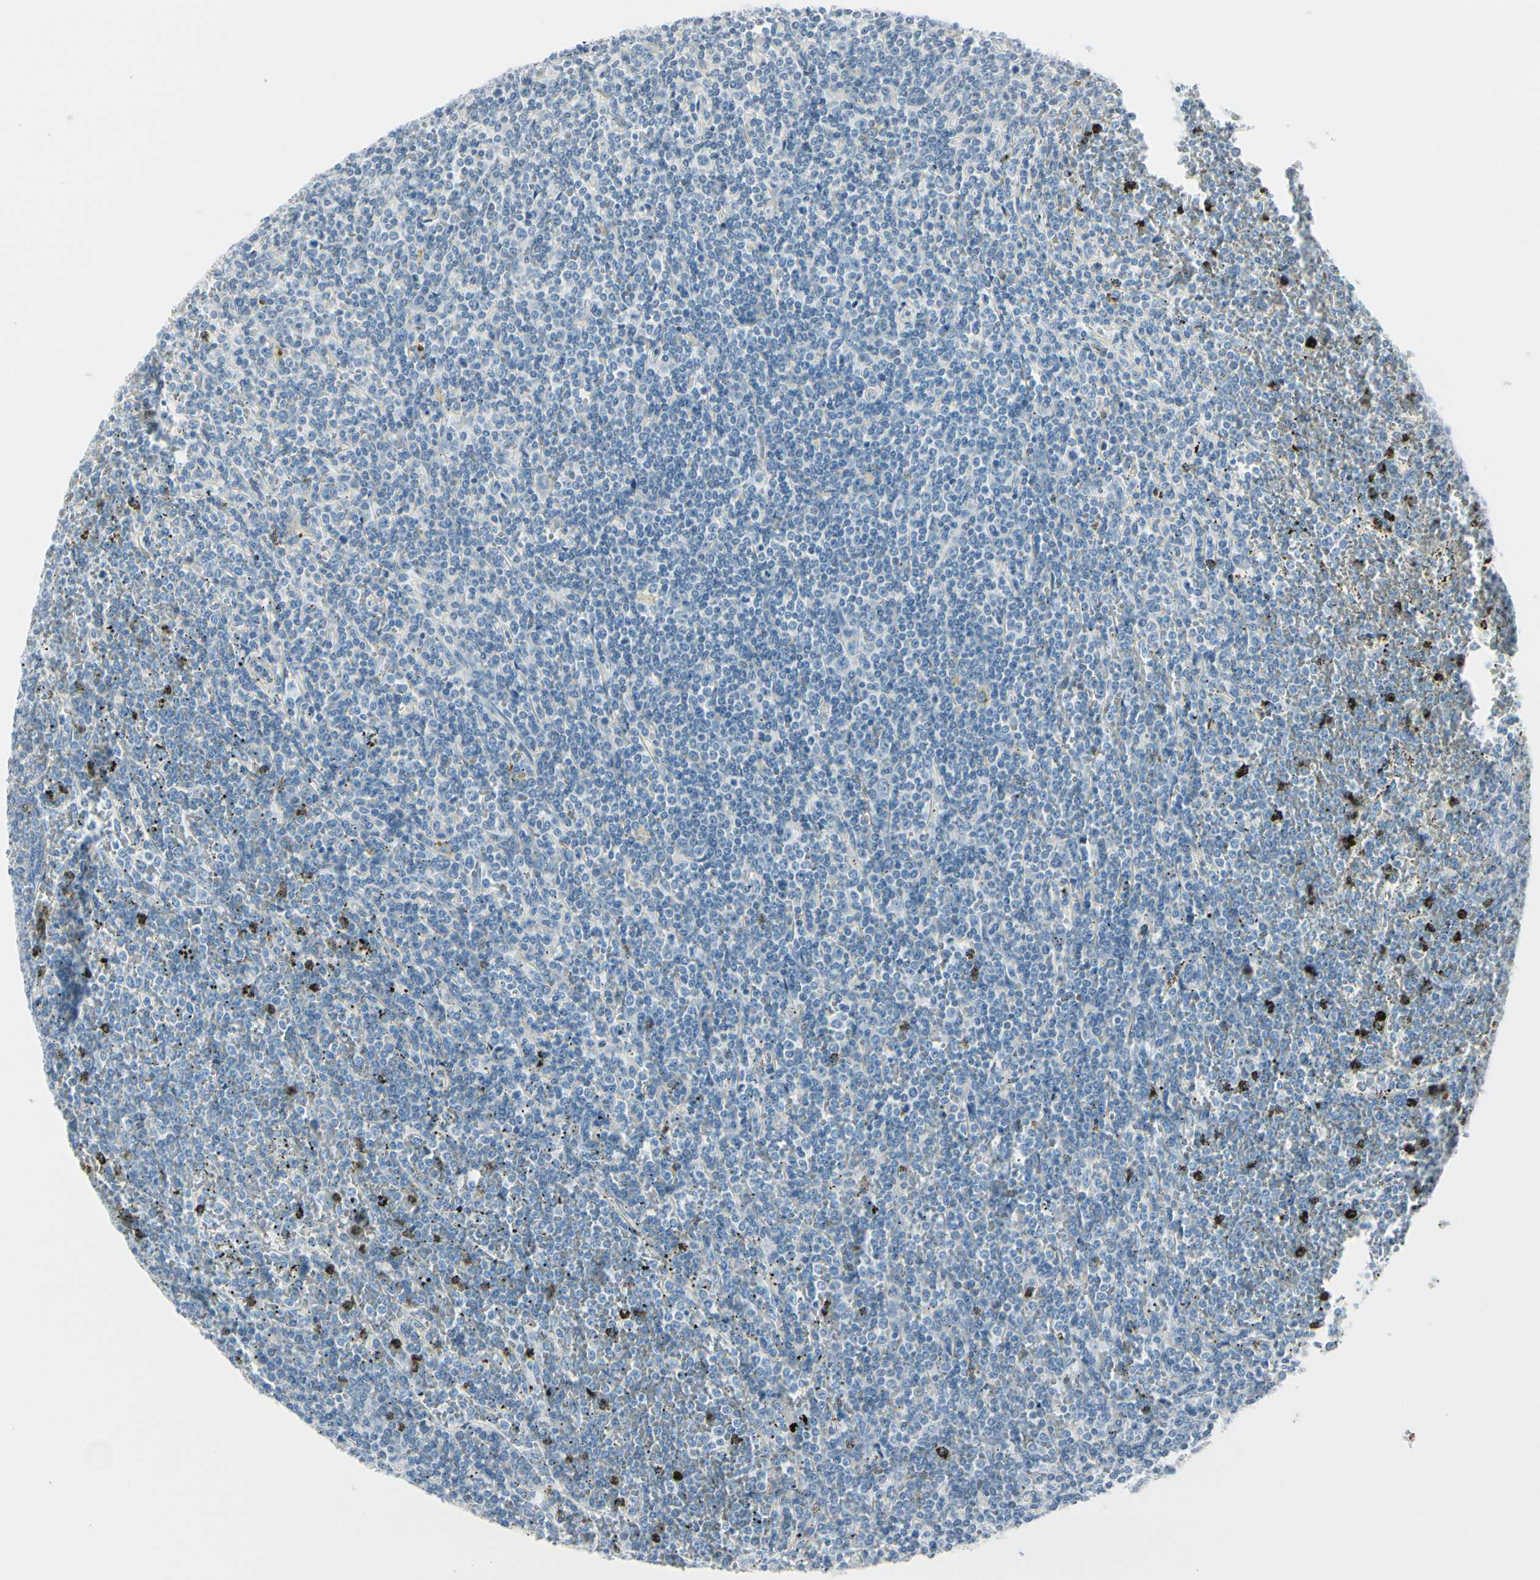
{"staining": {"intensity": "negative", "quantity": "none", "location": "none"}, "tissue": "lymphoma", "cell_type": "Tumor cells", "image_type": "cancer", "snomed": [{"axis": "morphology", "description": "Malignant lymphoma, non-Hodgkin's type, Low grade"}, {"axis": "topography", "description": "Spleen"}], "caption": "Immunohistochemistry (IHC) photomicrograph of lymphoma stained for a protein (brown), which exhibits no positivity in tumor cells.", "gene": "CDHR5", "patient": {"sex": "female", "age": 19}}